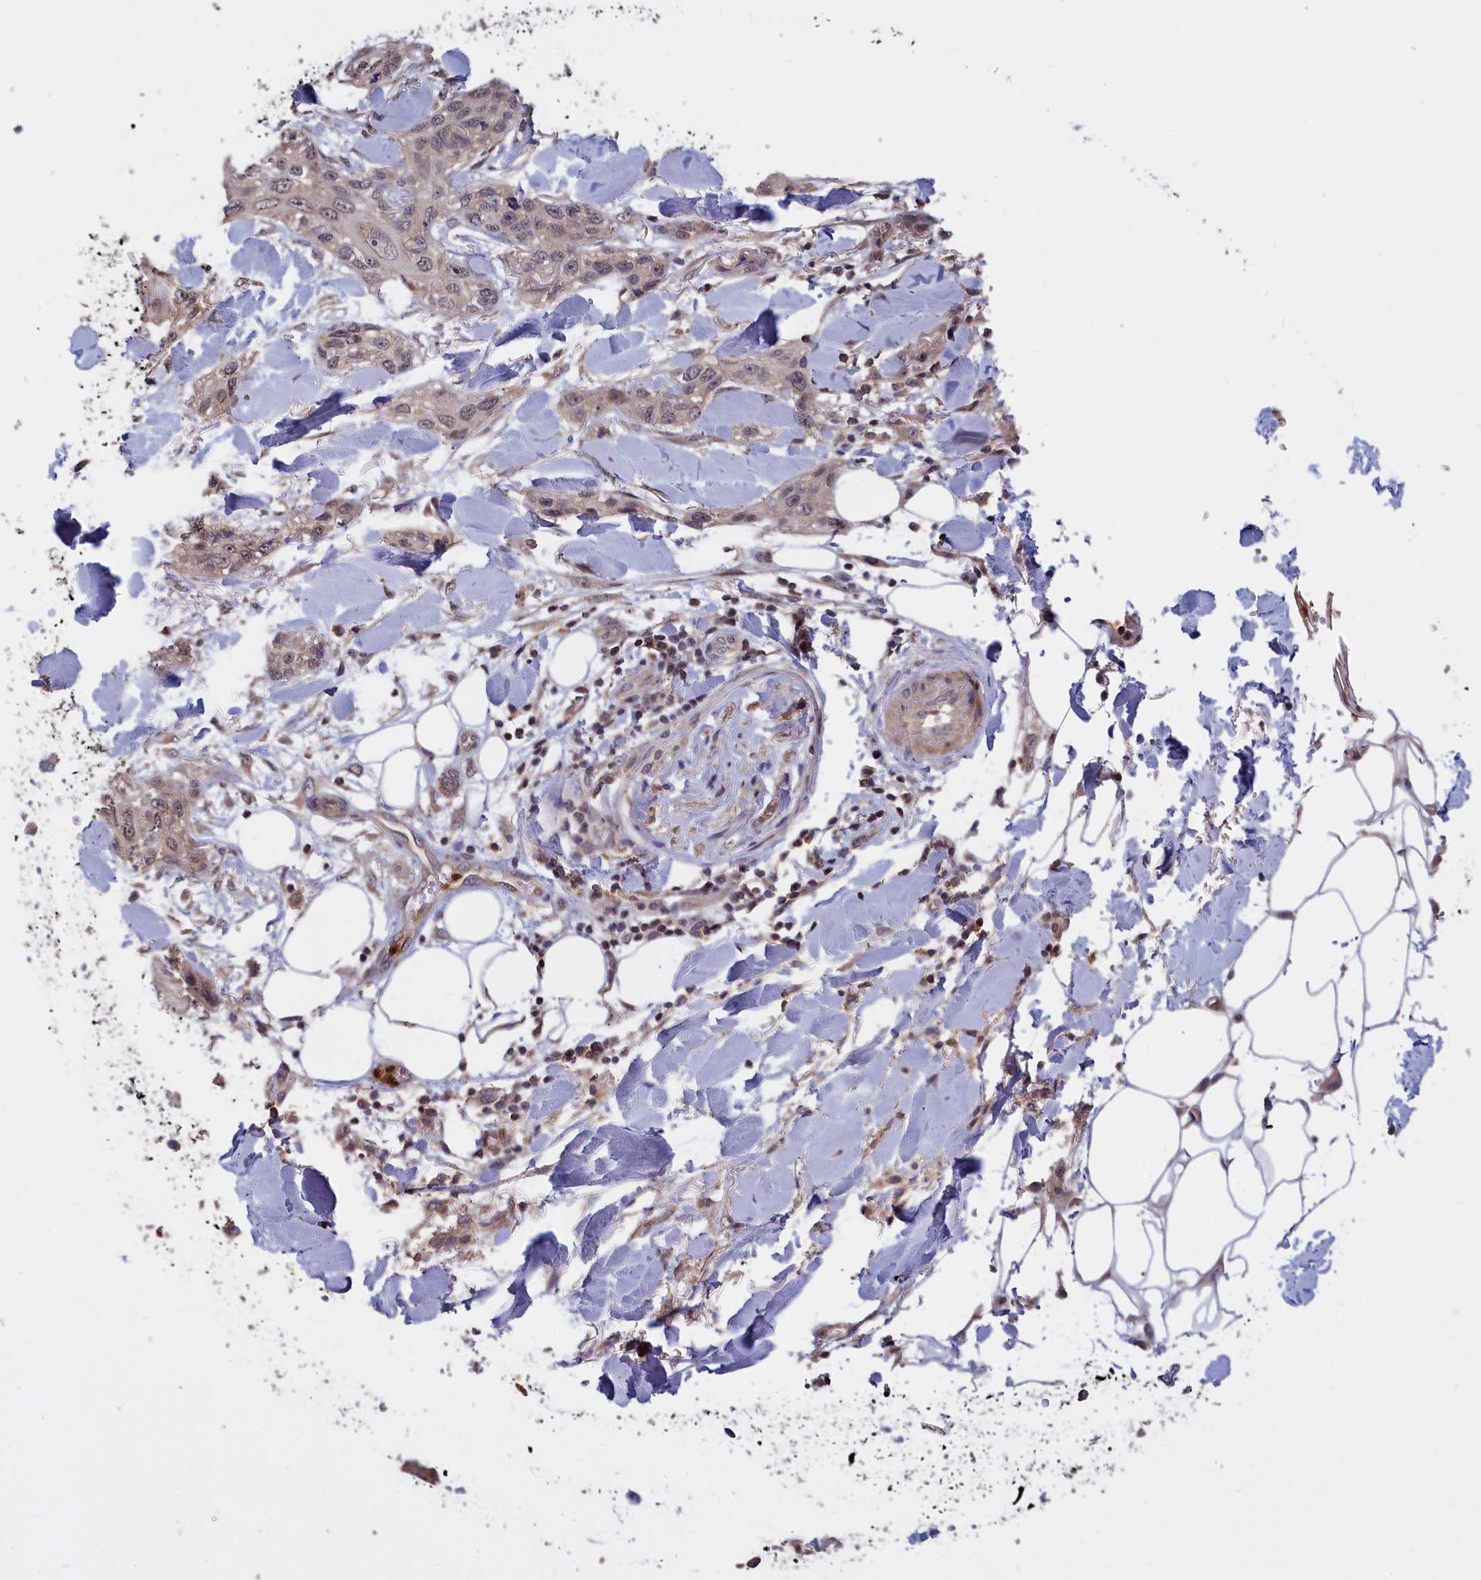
{"staining": {"intensity": "weak", "quantity": ">75%", "location": "nuclear"}, "tissue": "skin cancer", "cell_type": "Tumor cells", "image_type": "cancer", "snomed": [{"axis": "morphology", "description": "Normal tissue, NOS"}, {"axis": "morphology", "description": "Squamous cell carcinoma, NOS"}, {"axis": "topography", "description": "Skin"}], "caption": "Squamous cell carcinoma (skin) stained with DAB (3,3'-diaminobenzidine) immunohistochemistry (IHC) shows low levels of weak nuclear expression in about >75% of tumor cells.", "gene": "EPB41L4B", "patient": {"sex": "male", "age": 72}}